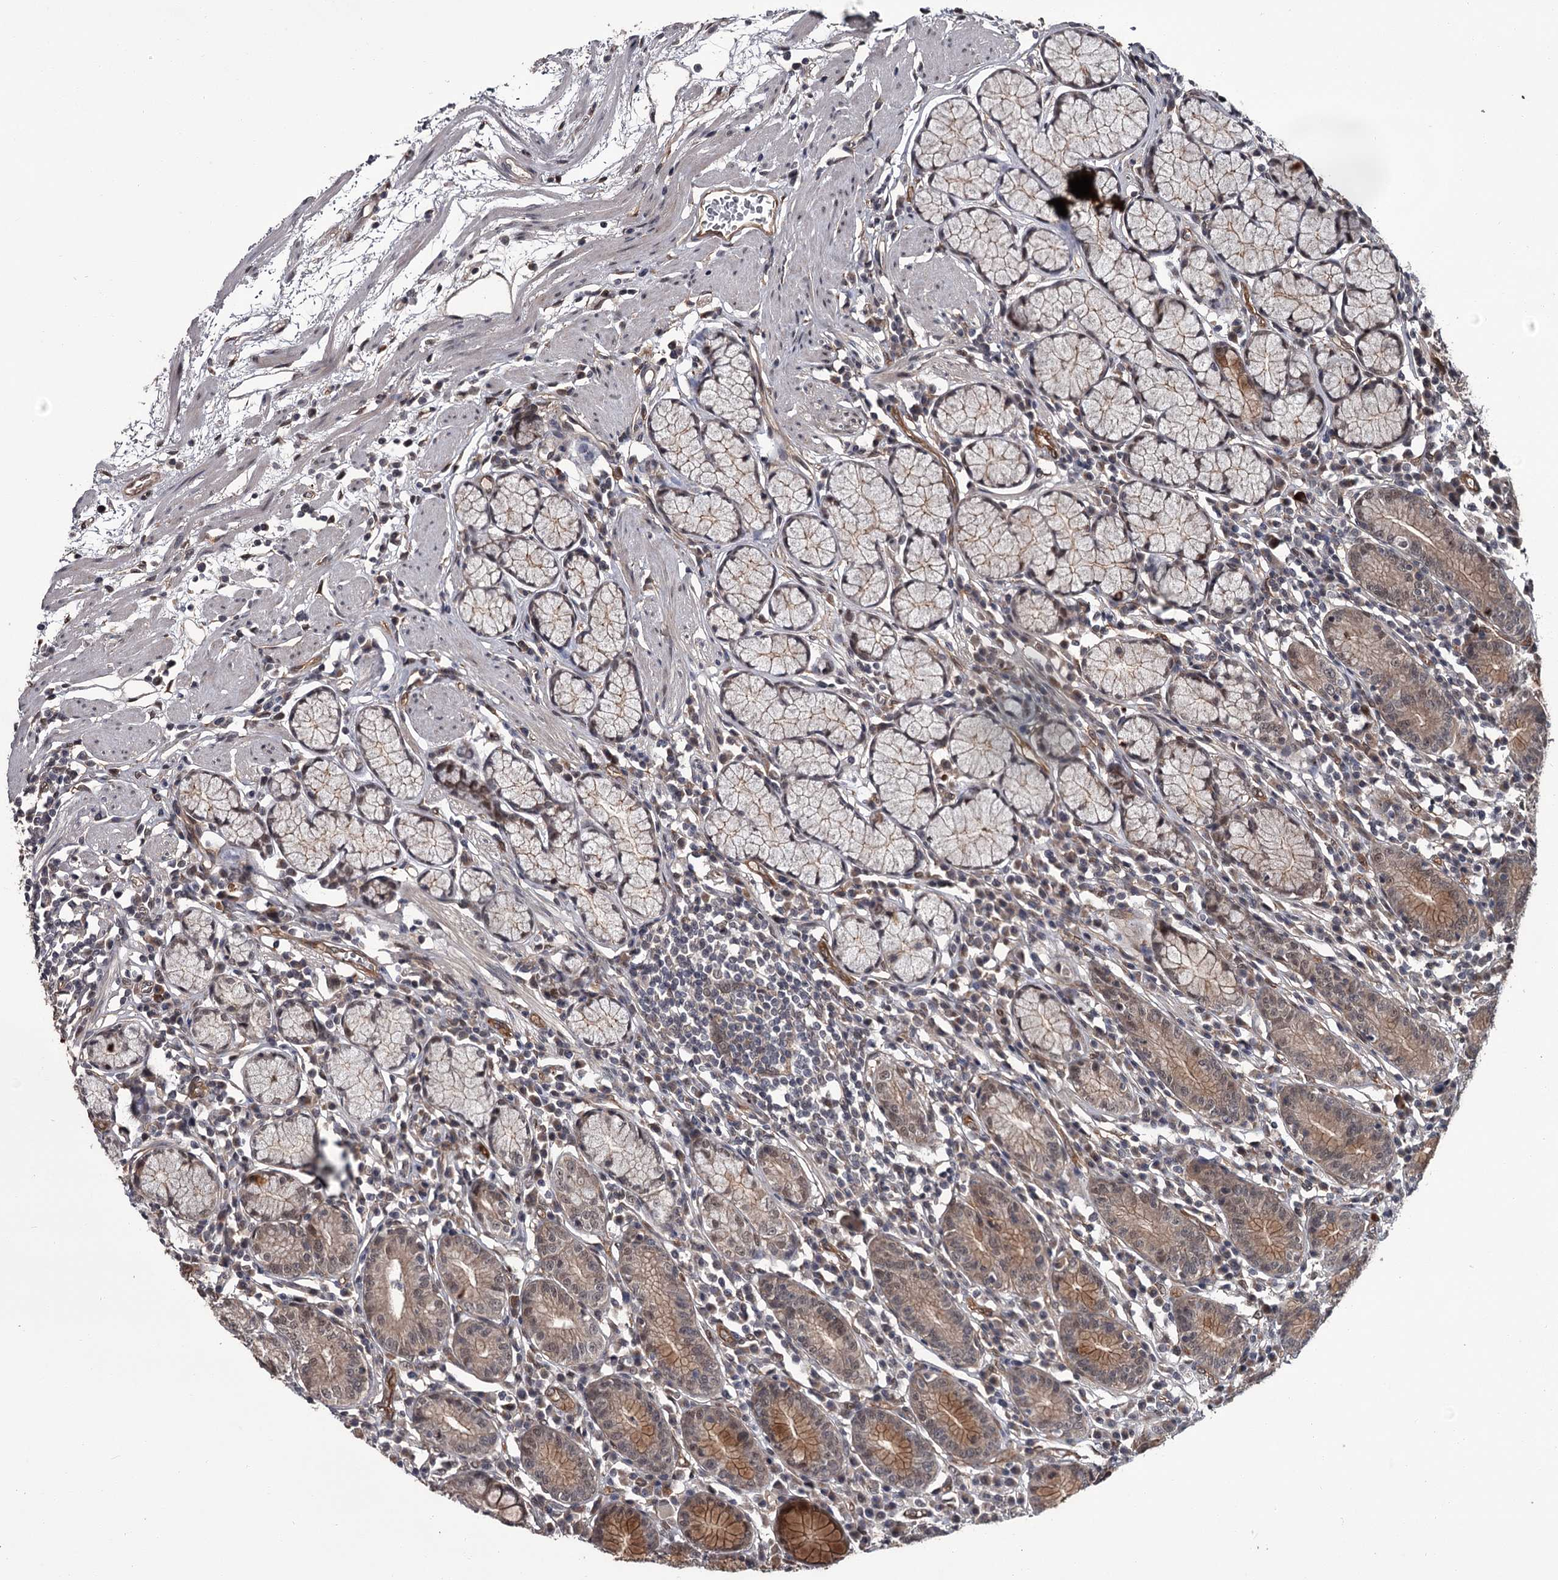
{"staining": {"intensity": "moderate", "quantity": ">75%", "location": "cytoplasmic/membranous"}, "tissue": "stomach", "cell_type": "Glandular cells", "image_type": "normal", "snomed": [{"axis": "morphology", "description": "Normal tissue, NOS"}, {"axis": "topography", "description": "Stomach"}], "caption": "Stomach was stained to show a protein in brown. There is medium levels of moderate cytoplasmic/membranous positivity in approximately >75% of glandular cells. The staining was performed using DAB (3,3'-diaminobenzidine), with brown indicating positive protein expression. Nuclei are stained blue with hematoxylin.", "gene": "CDC42EP2", "patient": {"sex": "male", "age": 55}}